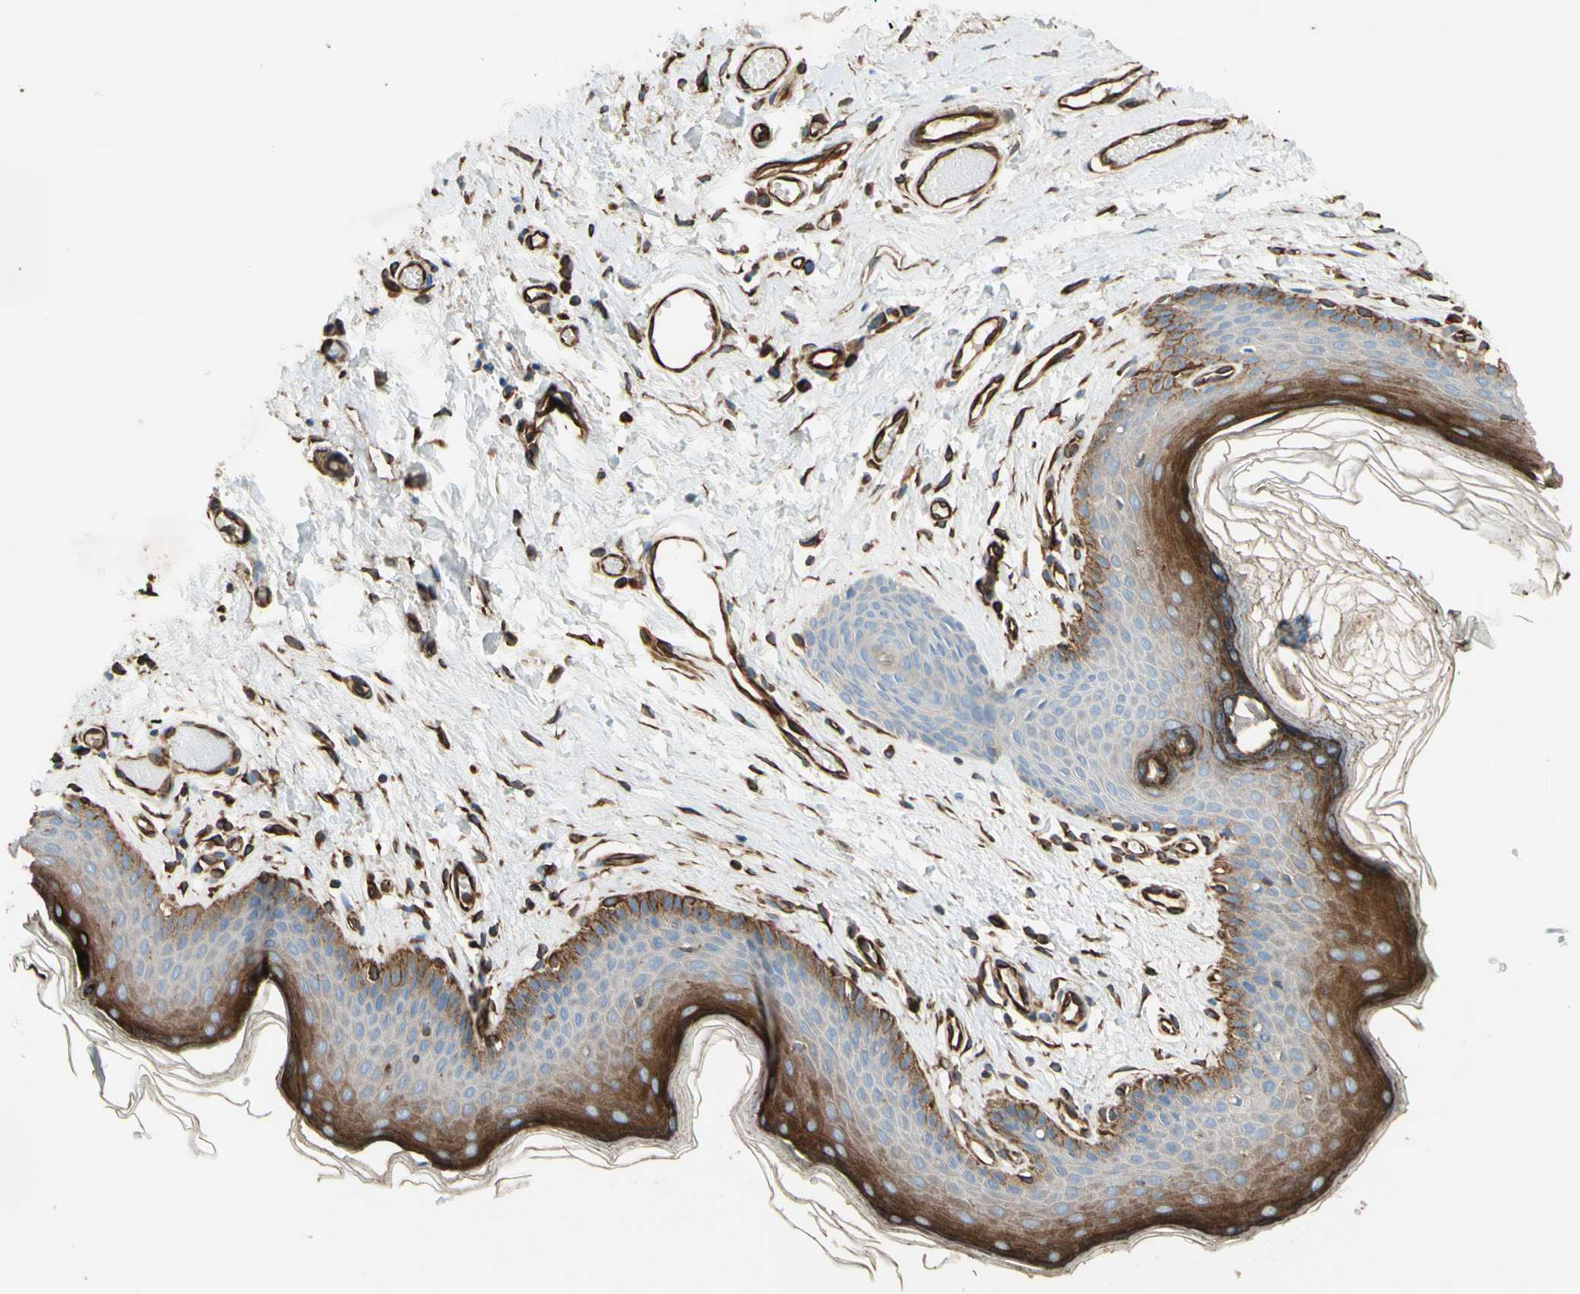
{"staining": {"intensity": "strong", "quantity": "<25%", "location": "cytoplasmic/membranous"}, "tissue": "skin", "cell_type": "Epidermal cells", "image_type": "normal", "snomed": [{"axis": "morphology", "description": "Normal tissue, NOS"}, {"axis": "morphology", "description": "Inflammation, NOS"}, {"axis": "topography", "description": "Vulva"}], "caption": "Brown immunohistochemical staining in normal skin reveals strong cytoplasmic/membranous staining in about <25% of epidermal cells. (IHC, brightfield microscopy, high magnification).", "gene": "TRAF2", "patient": {"sex": "female", "age": 84}}